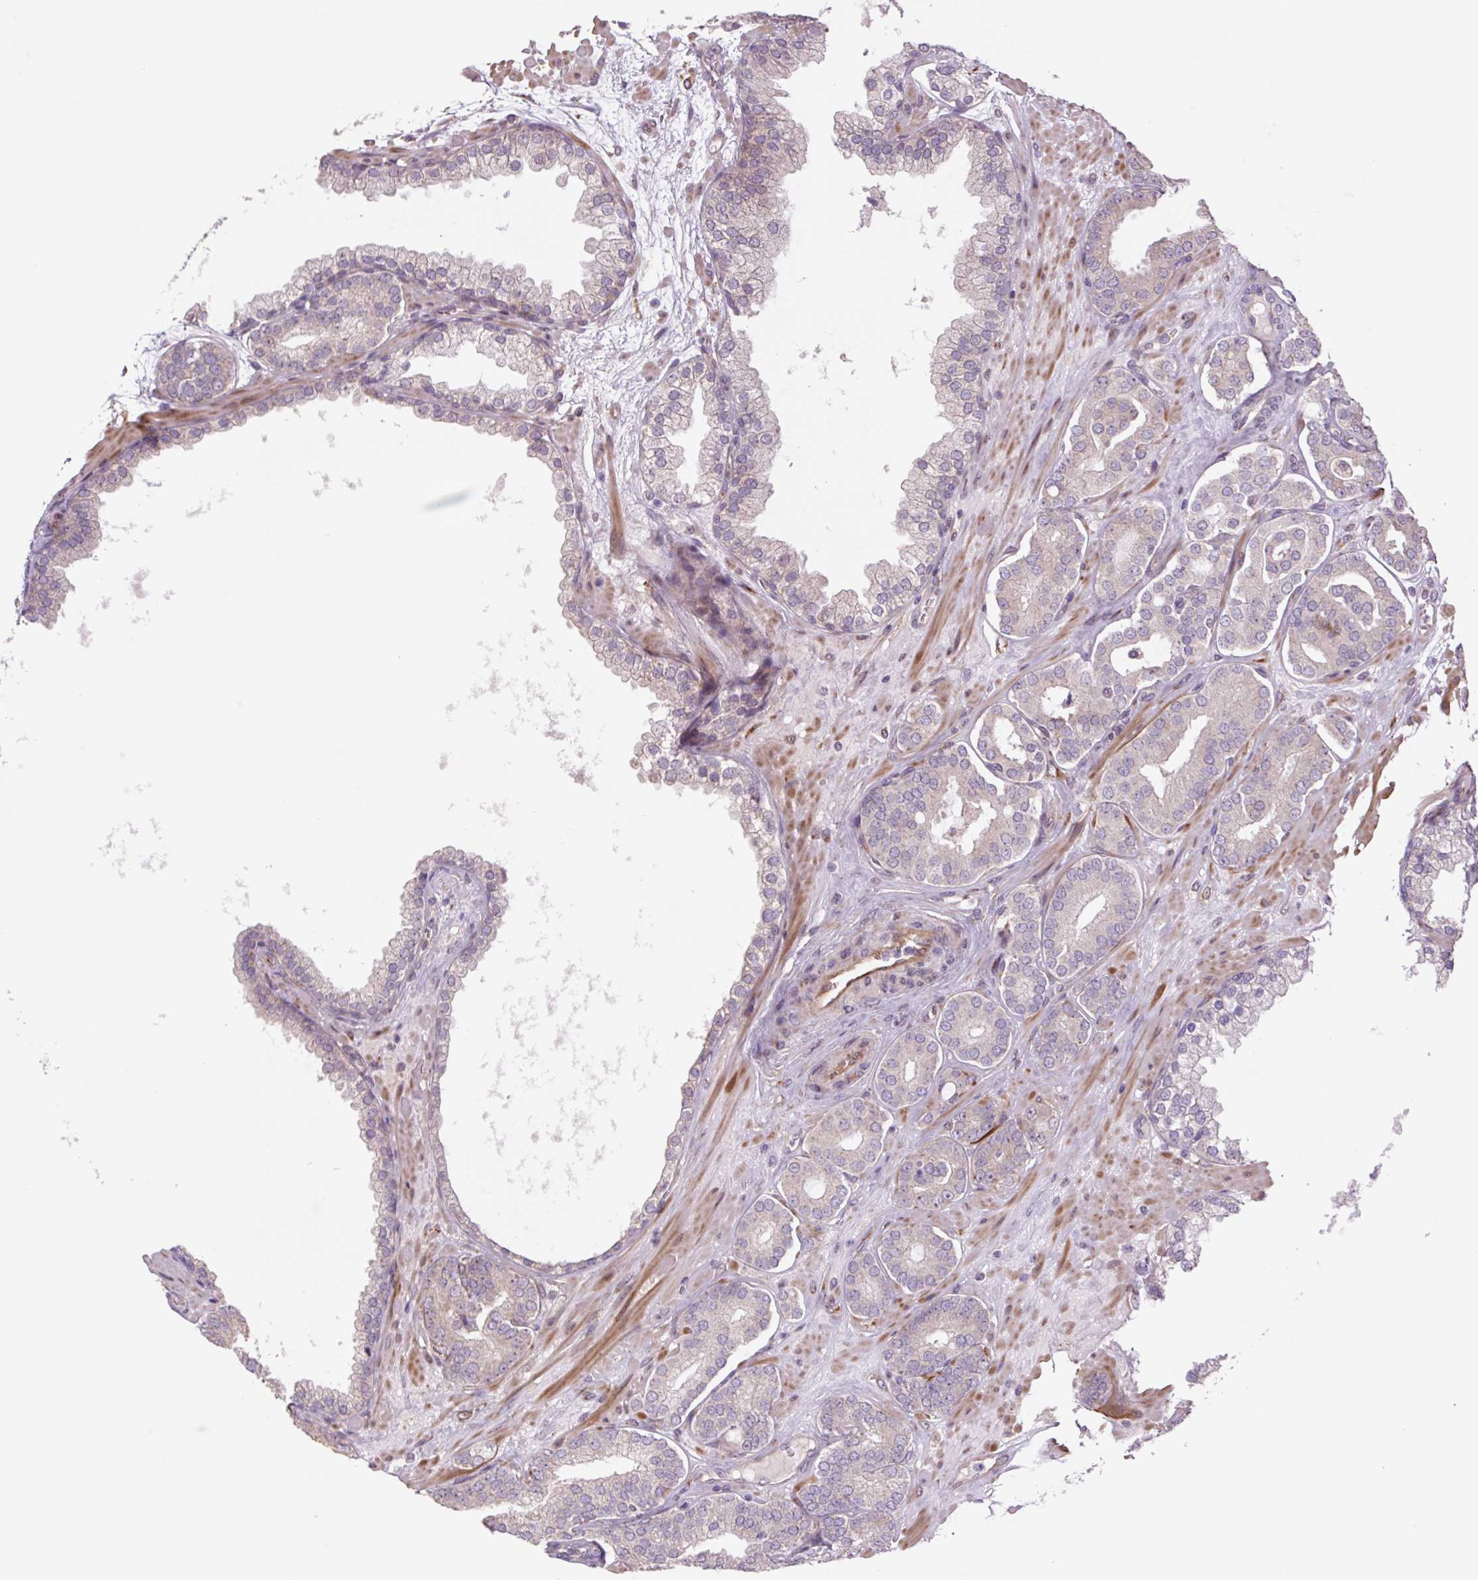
{"staining": {"intensity": "negative", "quantity": "none", "location": "none"}, "tissue": "prostate cancer", "cell_type": "Tumor cells", "image_type": "cancer", "snomed": [{"axis": "morphology", "description": "Adenocarcinoma, High grade"}, {"axis": "topography", "description": "Prostate"}], "caption": "Immunohistochemical staining of prostate adenocarcinoma (high-grade) displays no significant expression in tumor cells.", "gene": "PLA2G4A", "patient": {"sex": "male", "age": 66}}